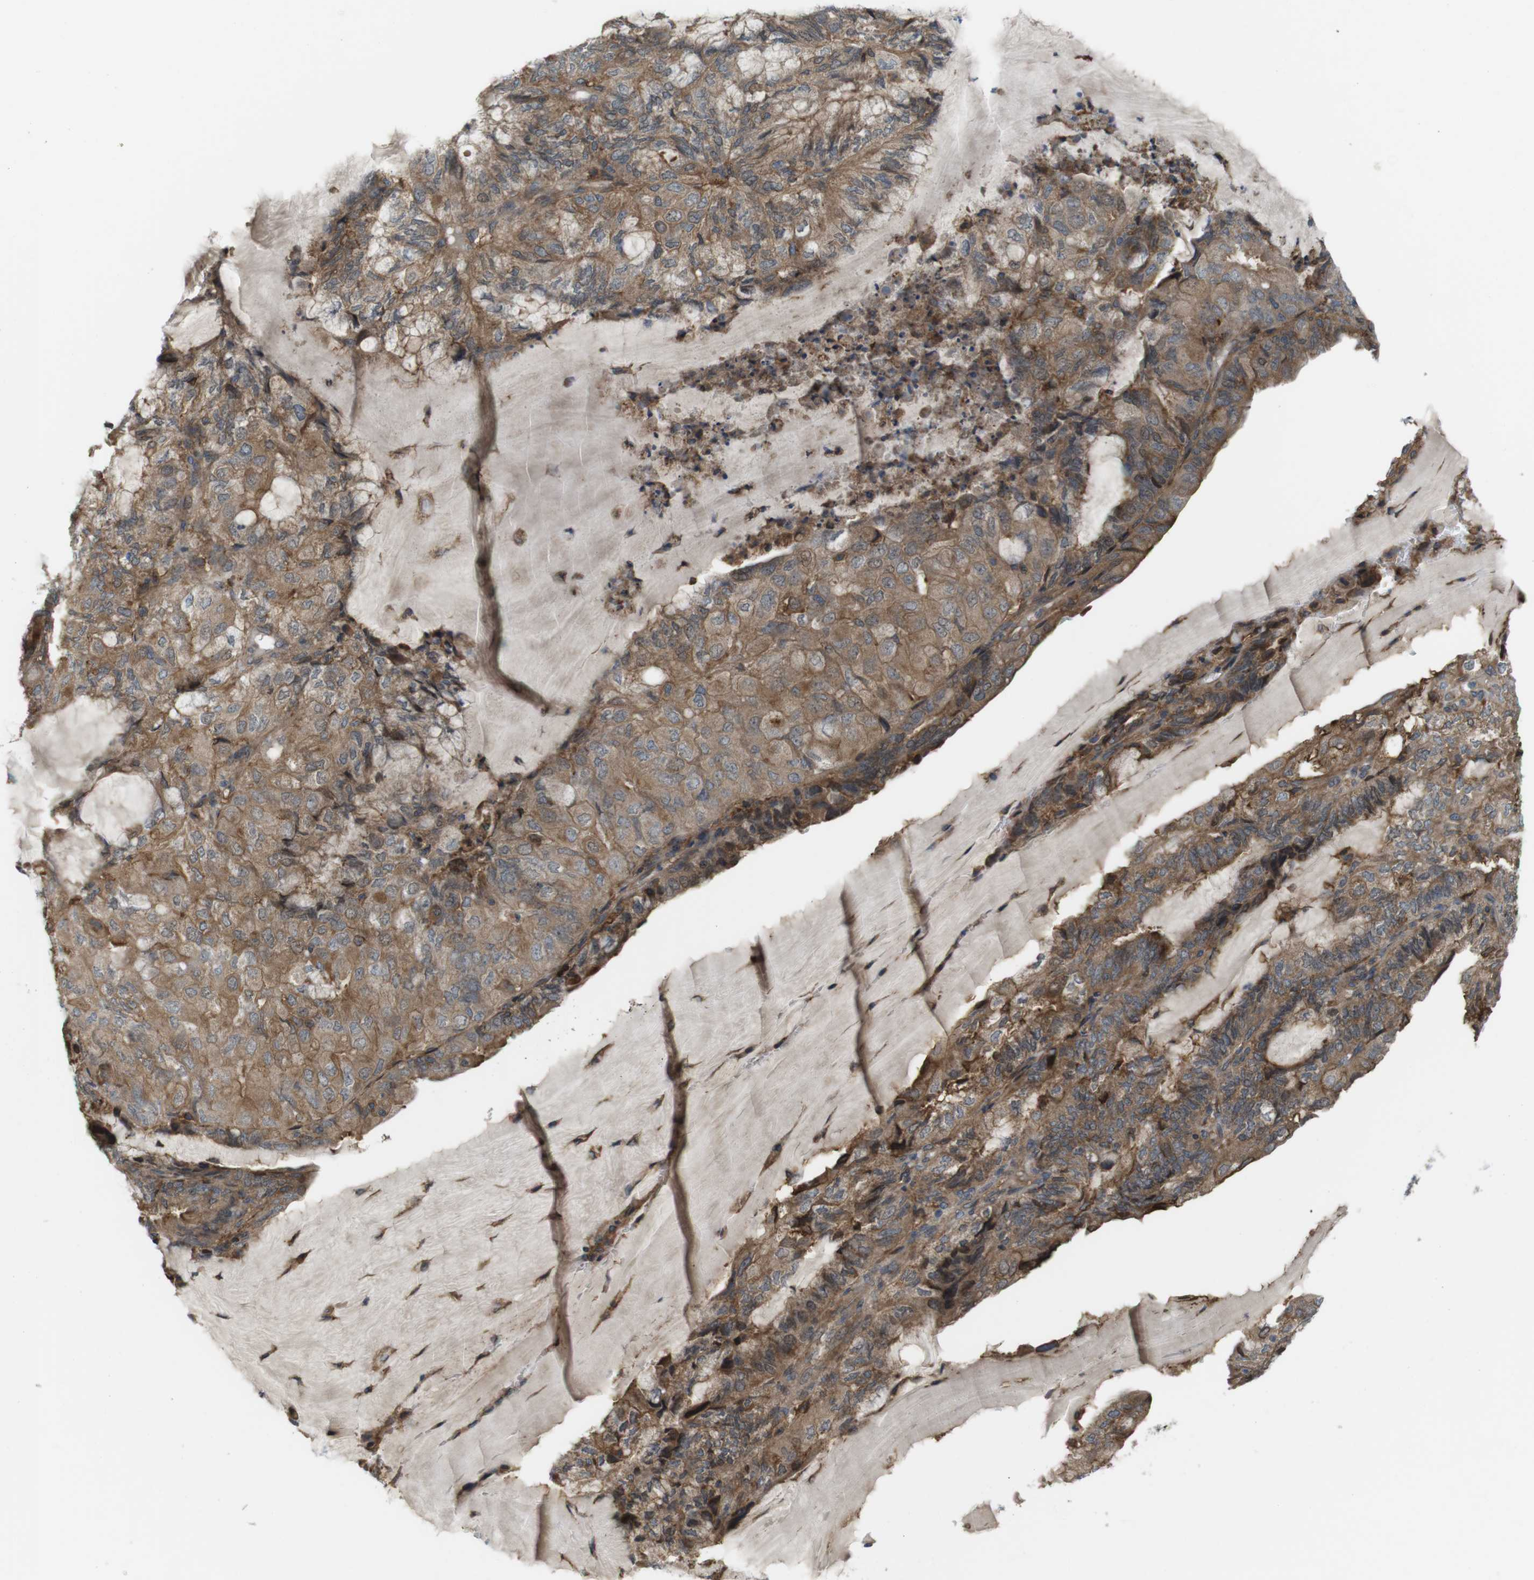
{"staining": {"intensity": "moderate", "quantity": ">75%", "location": "cytoplasmic/membranous"}, "tissue": "endometrial cancer", "cell_type": "Tumor cells", "image_type": "cancer", "snomed": [{"axis": "morphology", "description": "Adenocarcinoma, NOS"}, {"axis": "topography", "description": "Endometrium"}], "caption": "Endometrial adenocarcinoma stained with immunohistochemistry reveals moderate cytoplasmic/membranous positivity in approximately >75% of tumor cells.", "gene": "DDAH2", "patient": {"sex": "female", "age": 81}}